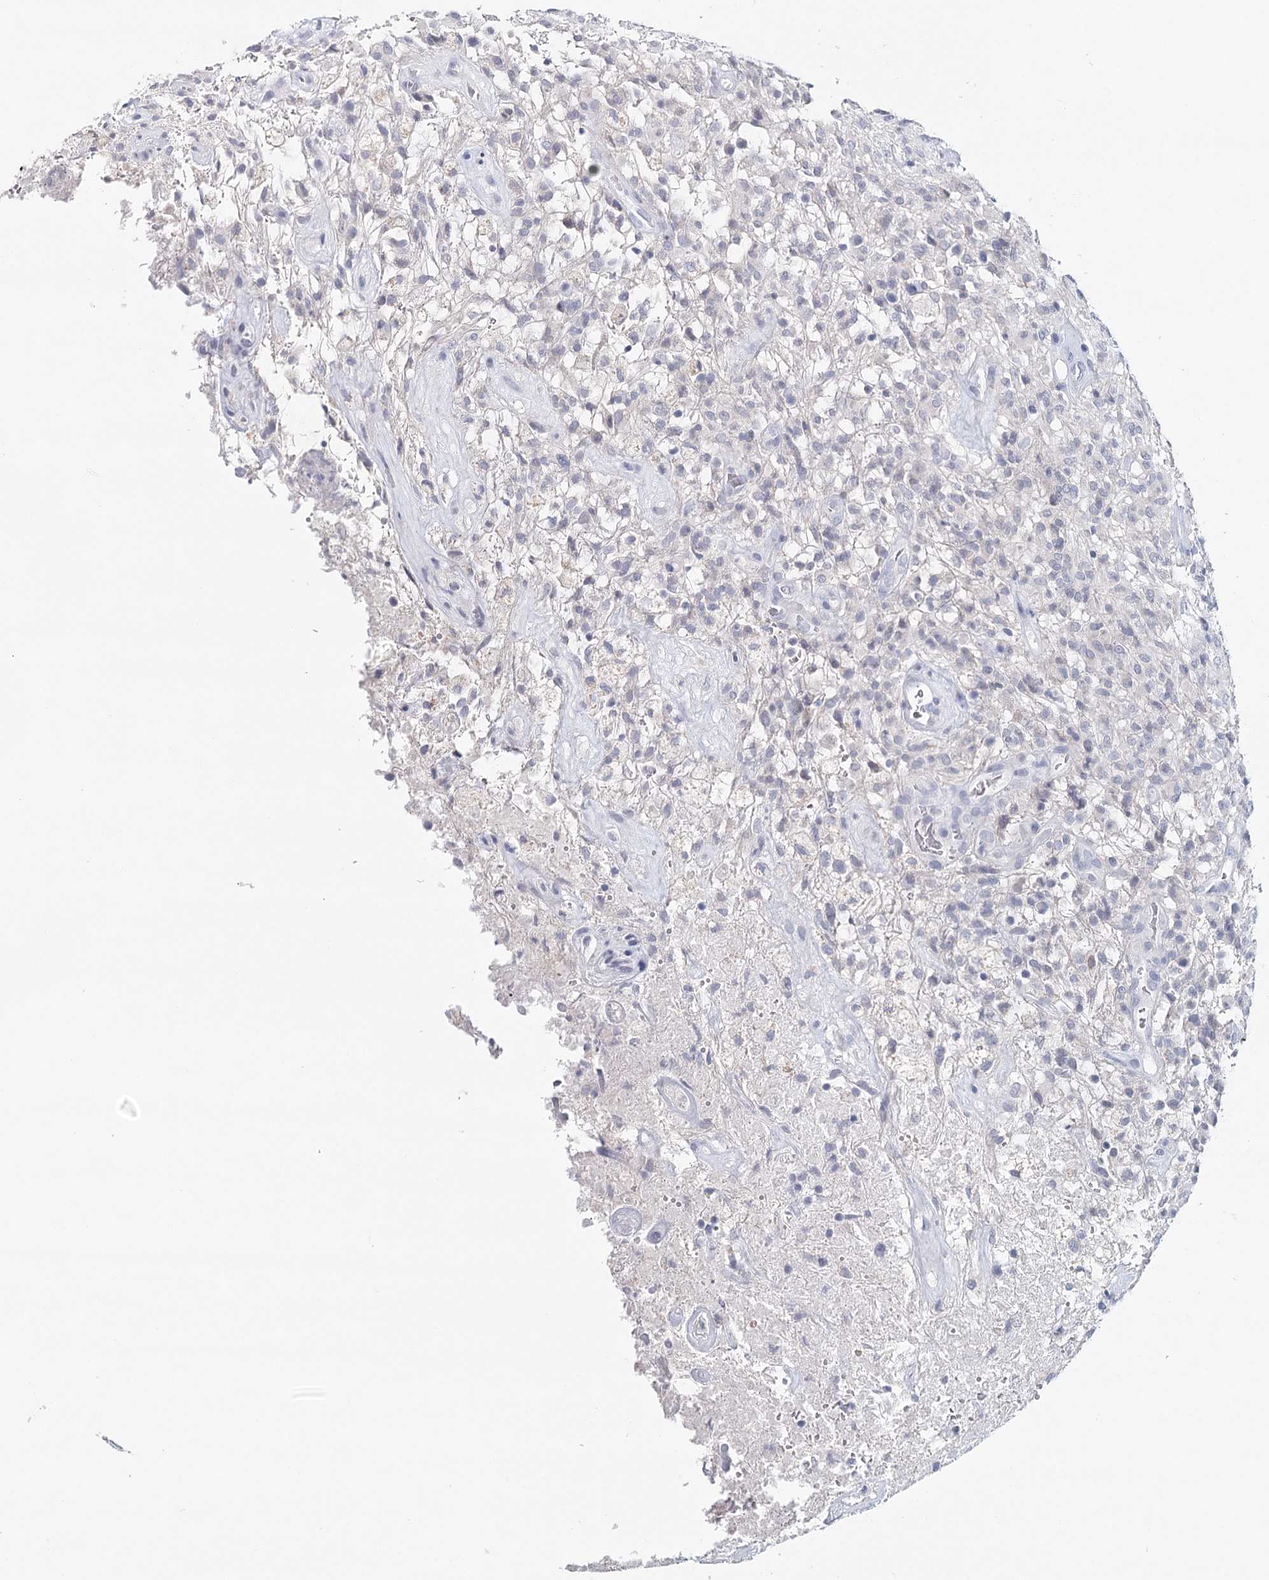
{"staining": {"intensity": "negative", "quantity": "none", "location": "none"}, "tissue": "glioma", "cell_type": "Tumor cells", "image_type": "cancer", "snomed": [{"axis": "morphology", "description": "Glioma, malignant, High grade"}, {"axis": "topography", "description": "Brain"}], "caption": "Immunohistochemistry histopathology image of neoplastic tissue: human glioma stained with DAB exhibits no significant protein positivity in tumor cells. (DAB (3,3'-diaminobenzidine) immunohistochemistry, high magnification).", "gene": "HSPA4L", "patient": {"sex": "female", "age": 57}}